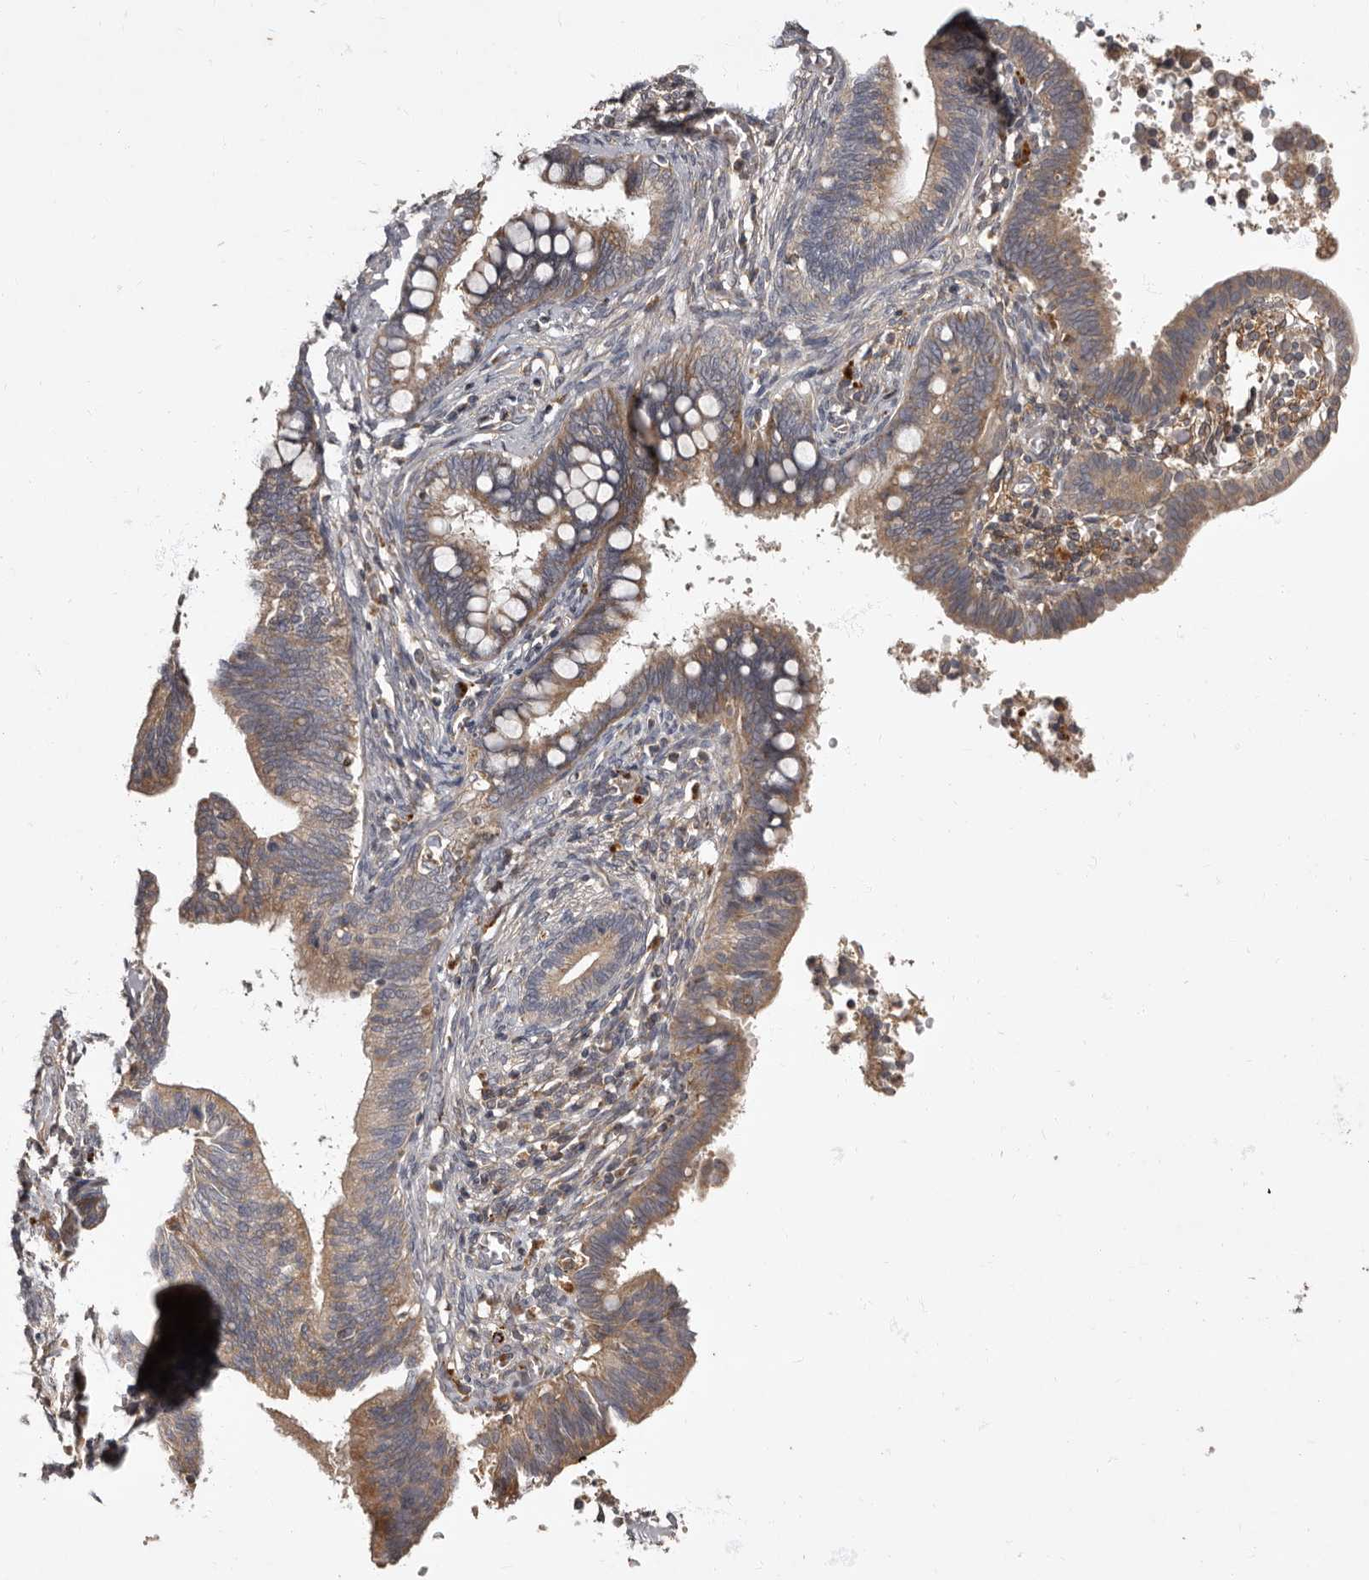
{"staining": {"intensity": "moderate", "quantity": ">75%", "location": "cytoplasmic/membranous"}, "tissue": "cervical cancer", "cell_type": "Tumor cells", "image_type": "cancer", "snomed": [{"axis": "morphology", "description": "Adenocarcinoma, NOS"}, {"axis": "topography", "description": "Cervix"}], "caption": "Human cervical cancer stained with a protein marker shows moderate staining in tumor cells.", "gene": "ADCY2", "patient": {"sex": "female", "age": 44}}